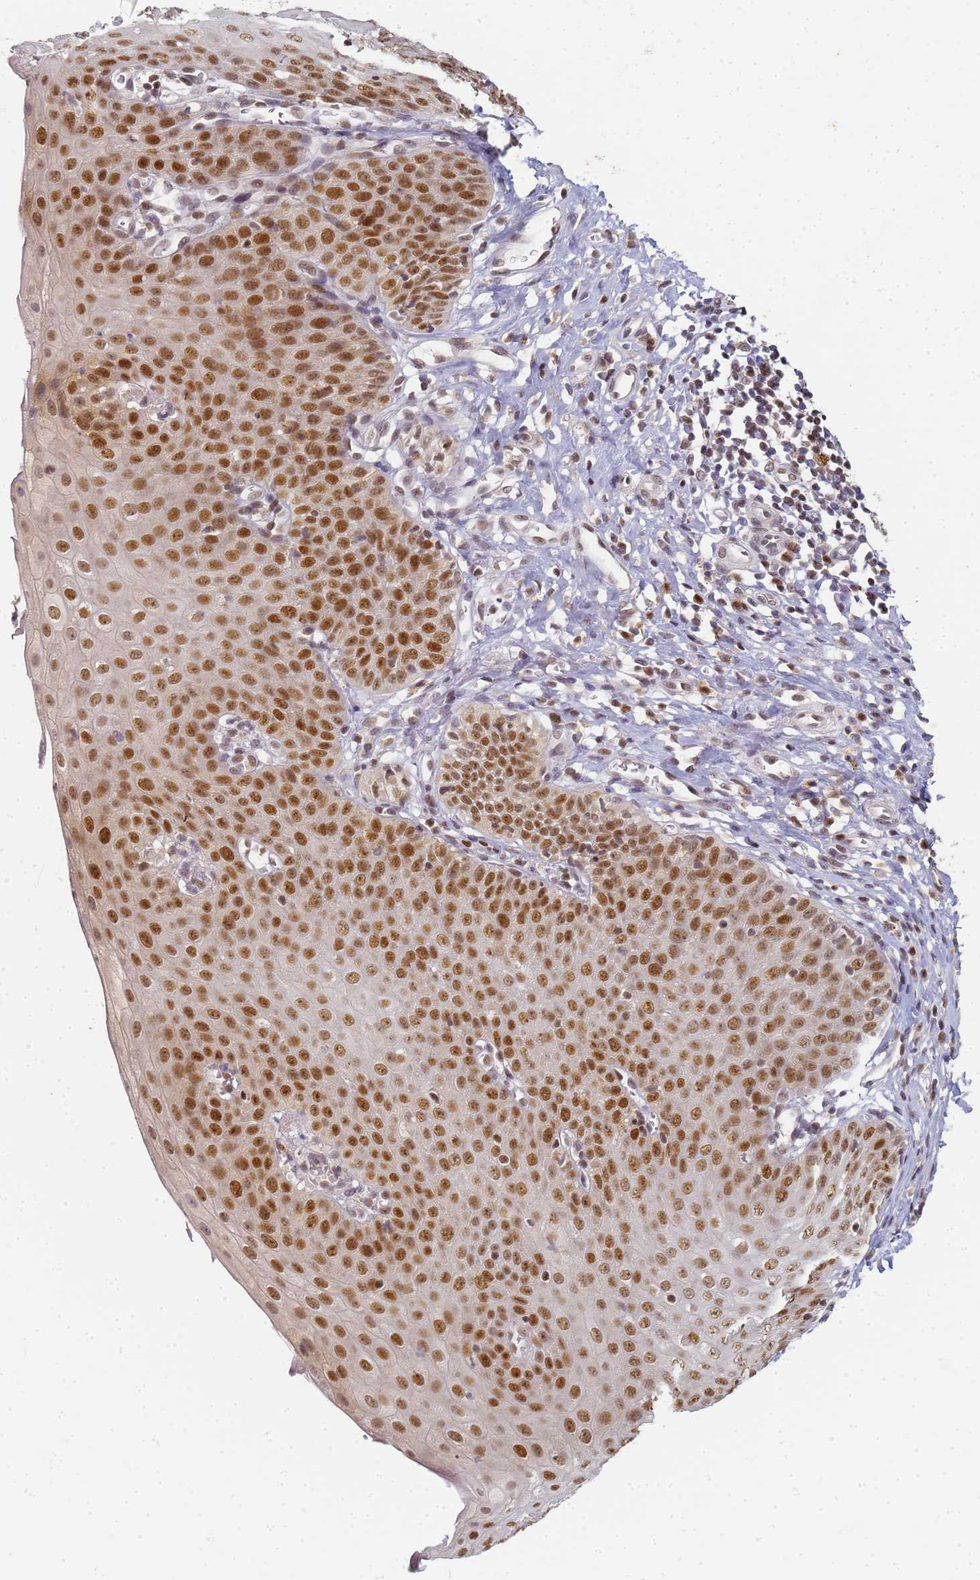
{"staining": {"intensity": "strong", "quantity": ">75%", "location": "nuclear"}, "tissue": "esophagus", "cell_type": "Squamous epithelial cells", "image_type": "normal", "snomed": [{"axis": "morphology", "description": "Normal tissue, NOS"}, {"axis": "topography", "description": "Esophagus"}], "caption": "The photomicrograph reveals immunohistochemical staining of normal esophagus. There is strong nuclear positivity is identified in approximately >75% of squamous epithelial cells. (Brightfield microscopy of DAB IHC at high magnification).", "gene": "HMCES", "patient": {"sex": "male", "age": 71}}